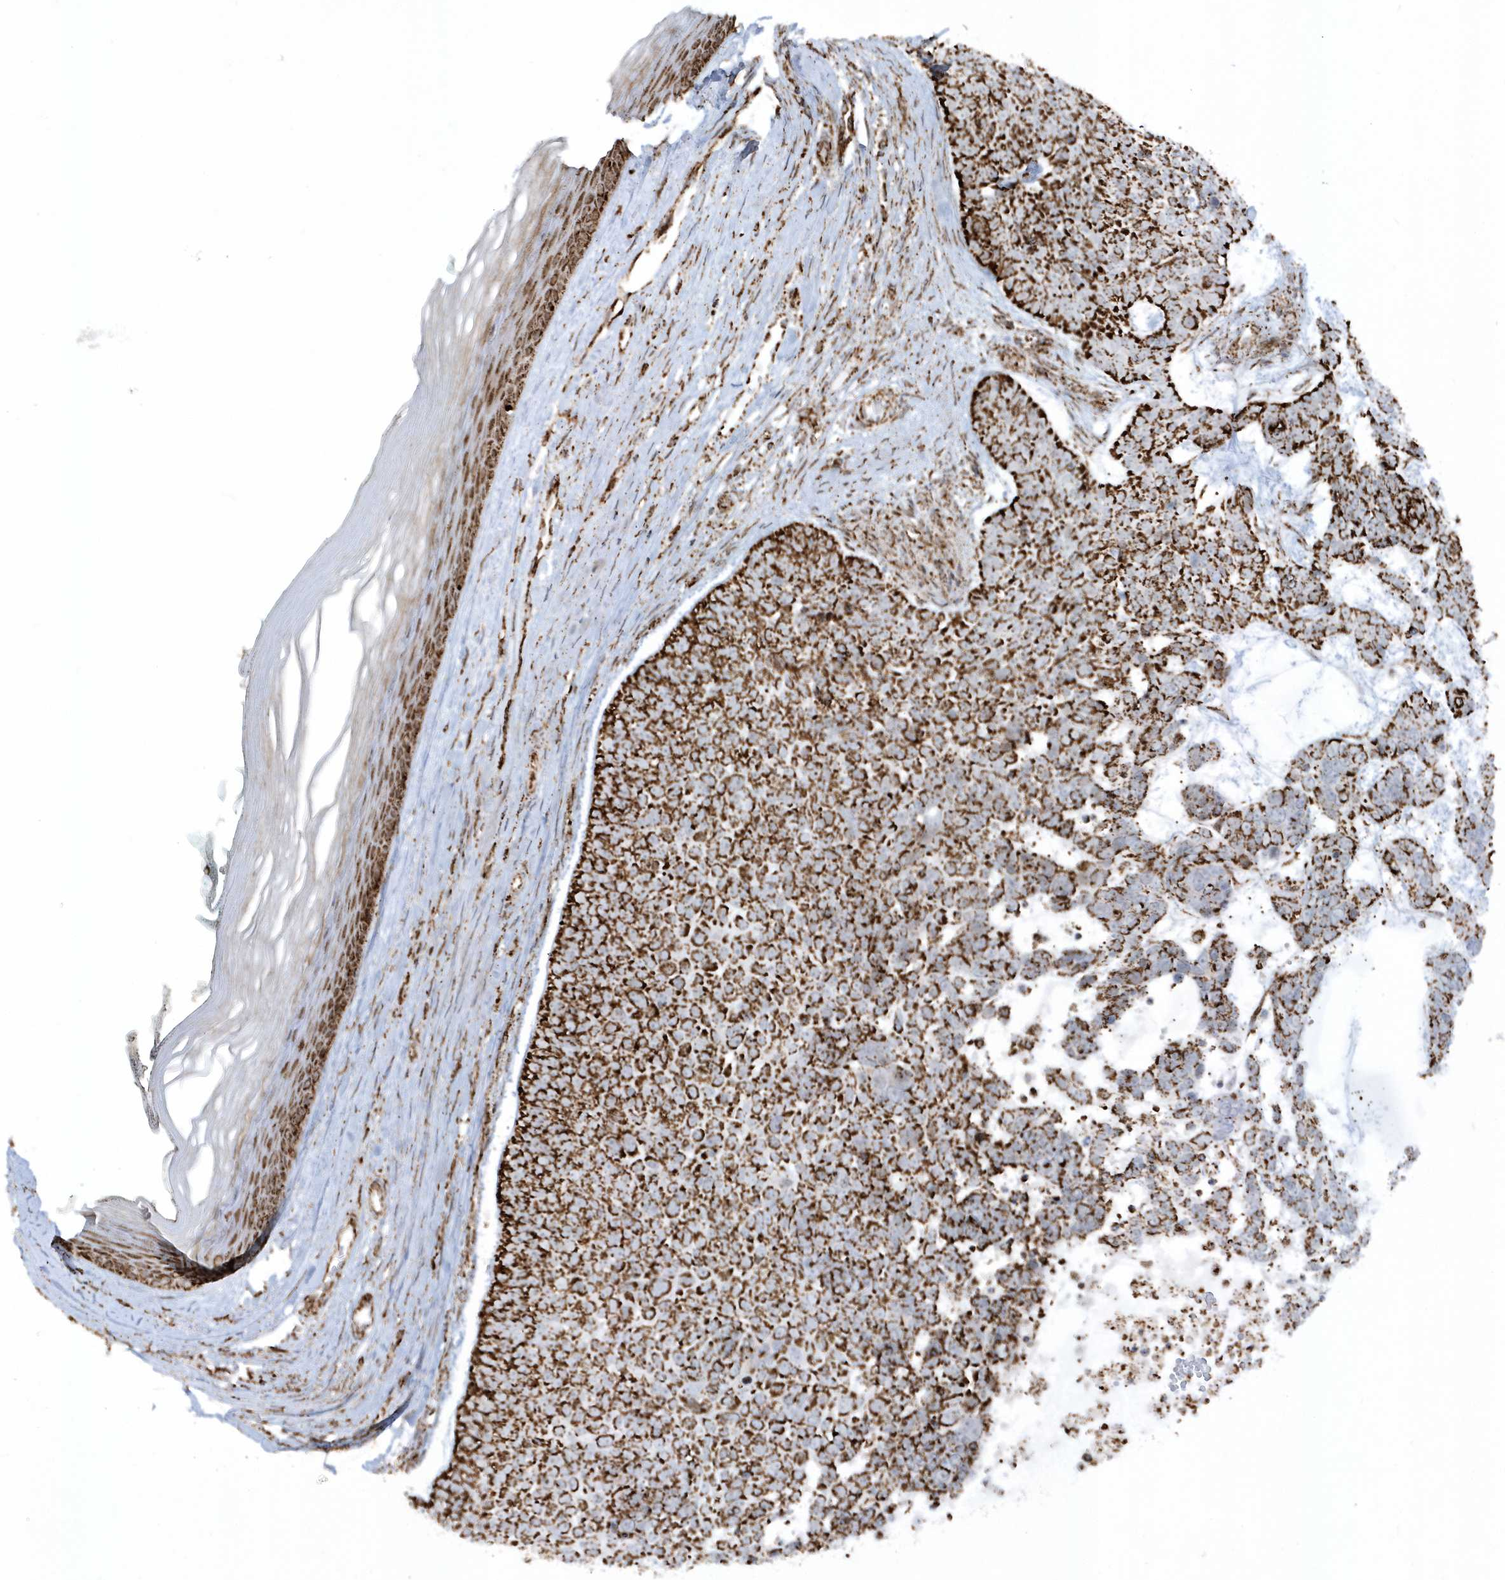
{"staining": {"intensity": "strong", "quantity": ">75%", "location": "cytoplasmic/membranous"}, "tissue": "skin cancer", "cell_type": "Tumor cells", "image_type": "cancer", "snomed": [{"axis": "morphology", "description": "Basal cell carcinoma"}, {"axis": "topography", "description": "Skin"}], "caption": "Immunohistochemistry micrograph of neoplastic tissue: skin cancer (basal cell carcinoma) stained using immunohistochemistry reveals high levels of strong protein expression localized specifically in the cytoplasmic/membranous of tumor cells, appearing as a cytoplasmic/membranous brown color.", "gene": "CRY2", "patient": {"sex": "female", "age": 81}}